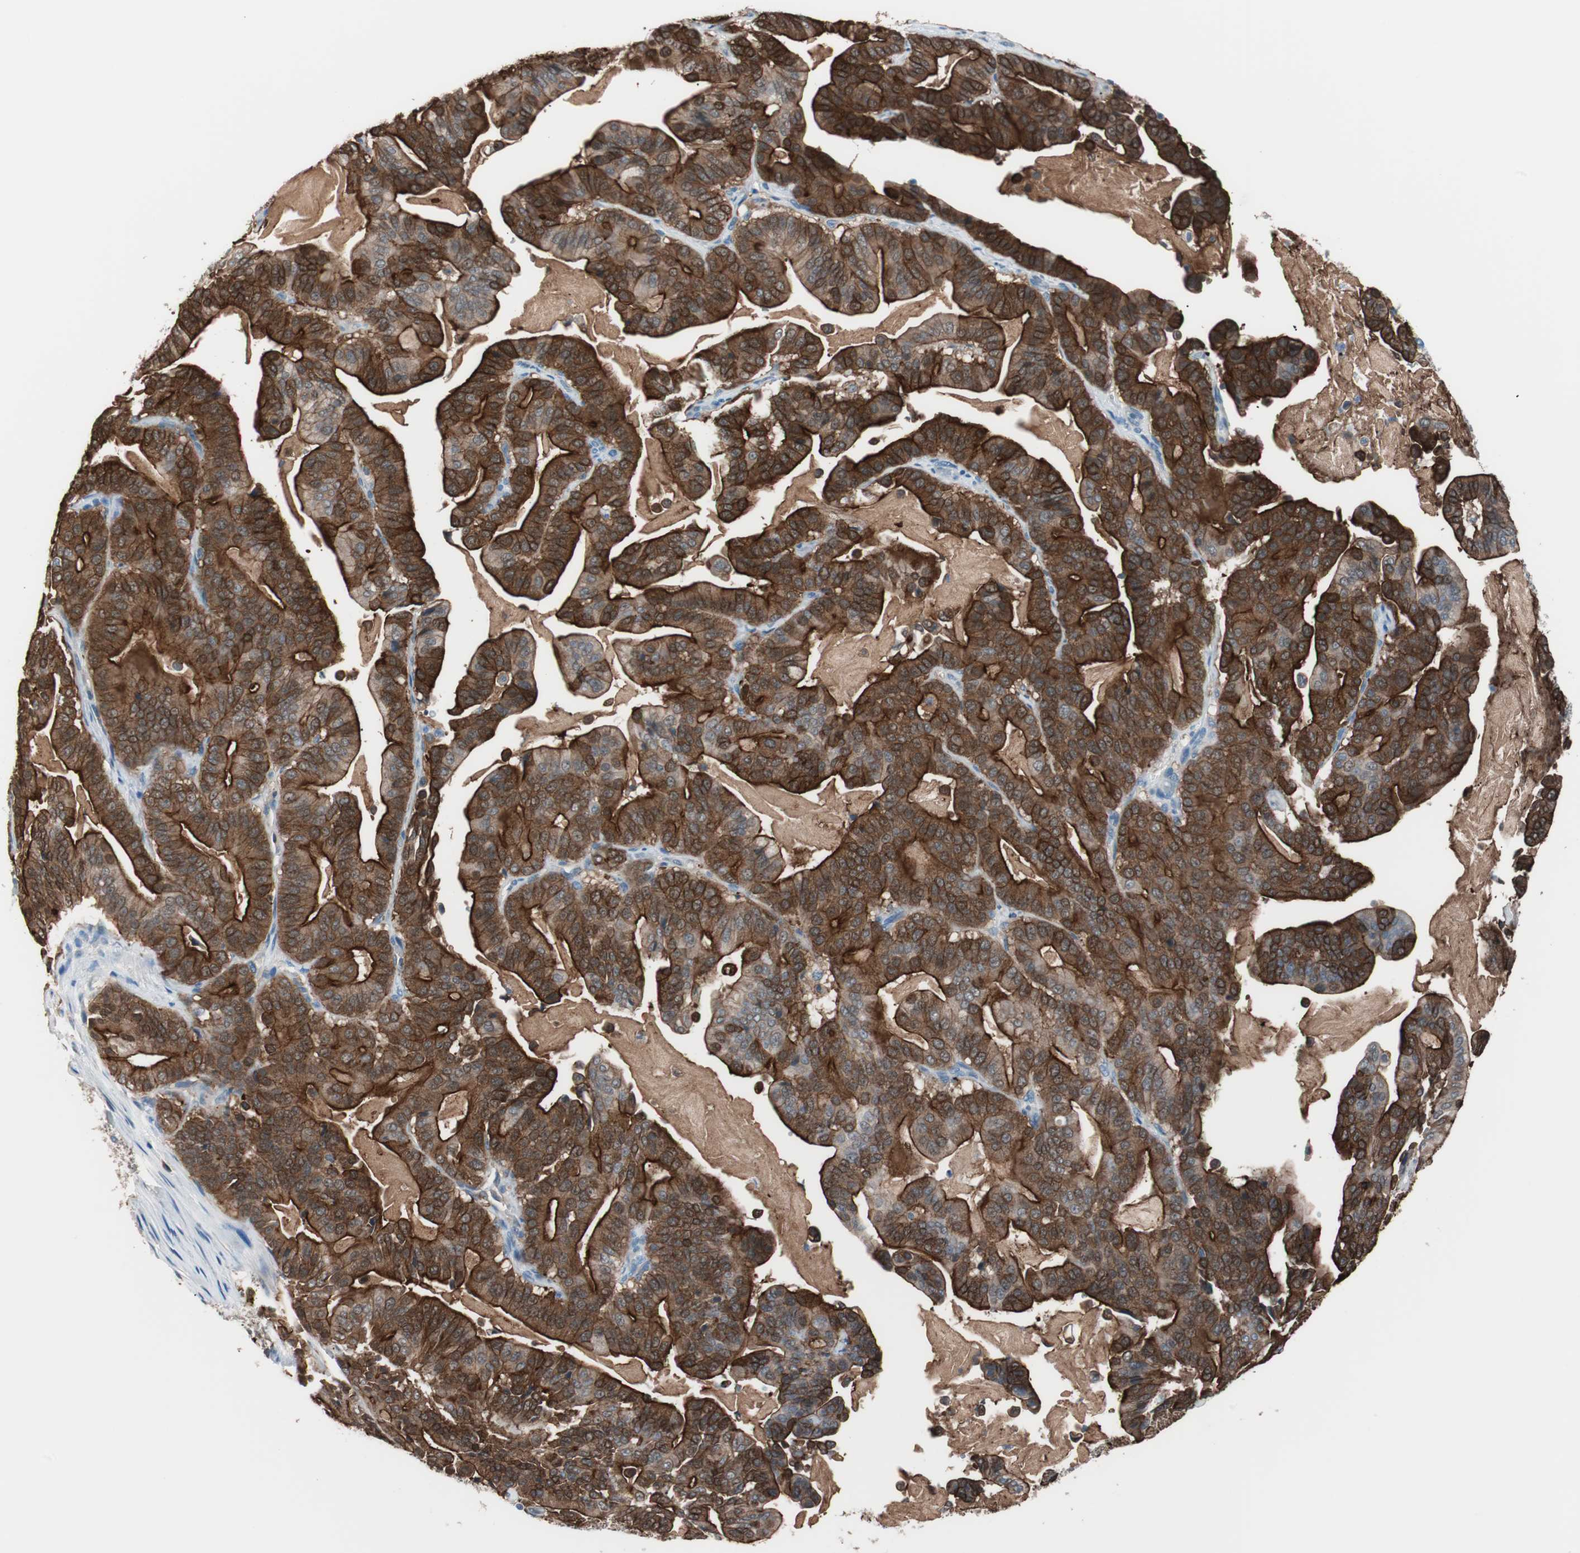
{"staining": {"intensity": "strong", "quantity": ">75%", "location": "cytoplasmic/membranous,nuclear"}, "tissue": "pancreatic cancer", "cell_type": "Tumor cells", "image_type": "cancer", "snomed": [{"axis": "morphology", "description": "Adenocarcinoma, NOS"}, {"axis": "topography", "description": "Pancreas"}], "caption": "Human pancreatic adenocarcinoma stained with a protein marker displays strong staining in tumor cells.", "gene": "VIL1", "patient": {"sex": "male", "age": 63}}